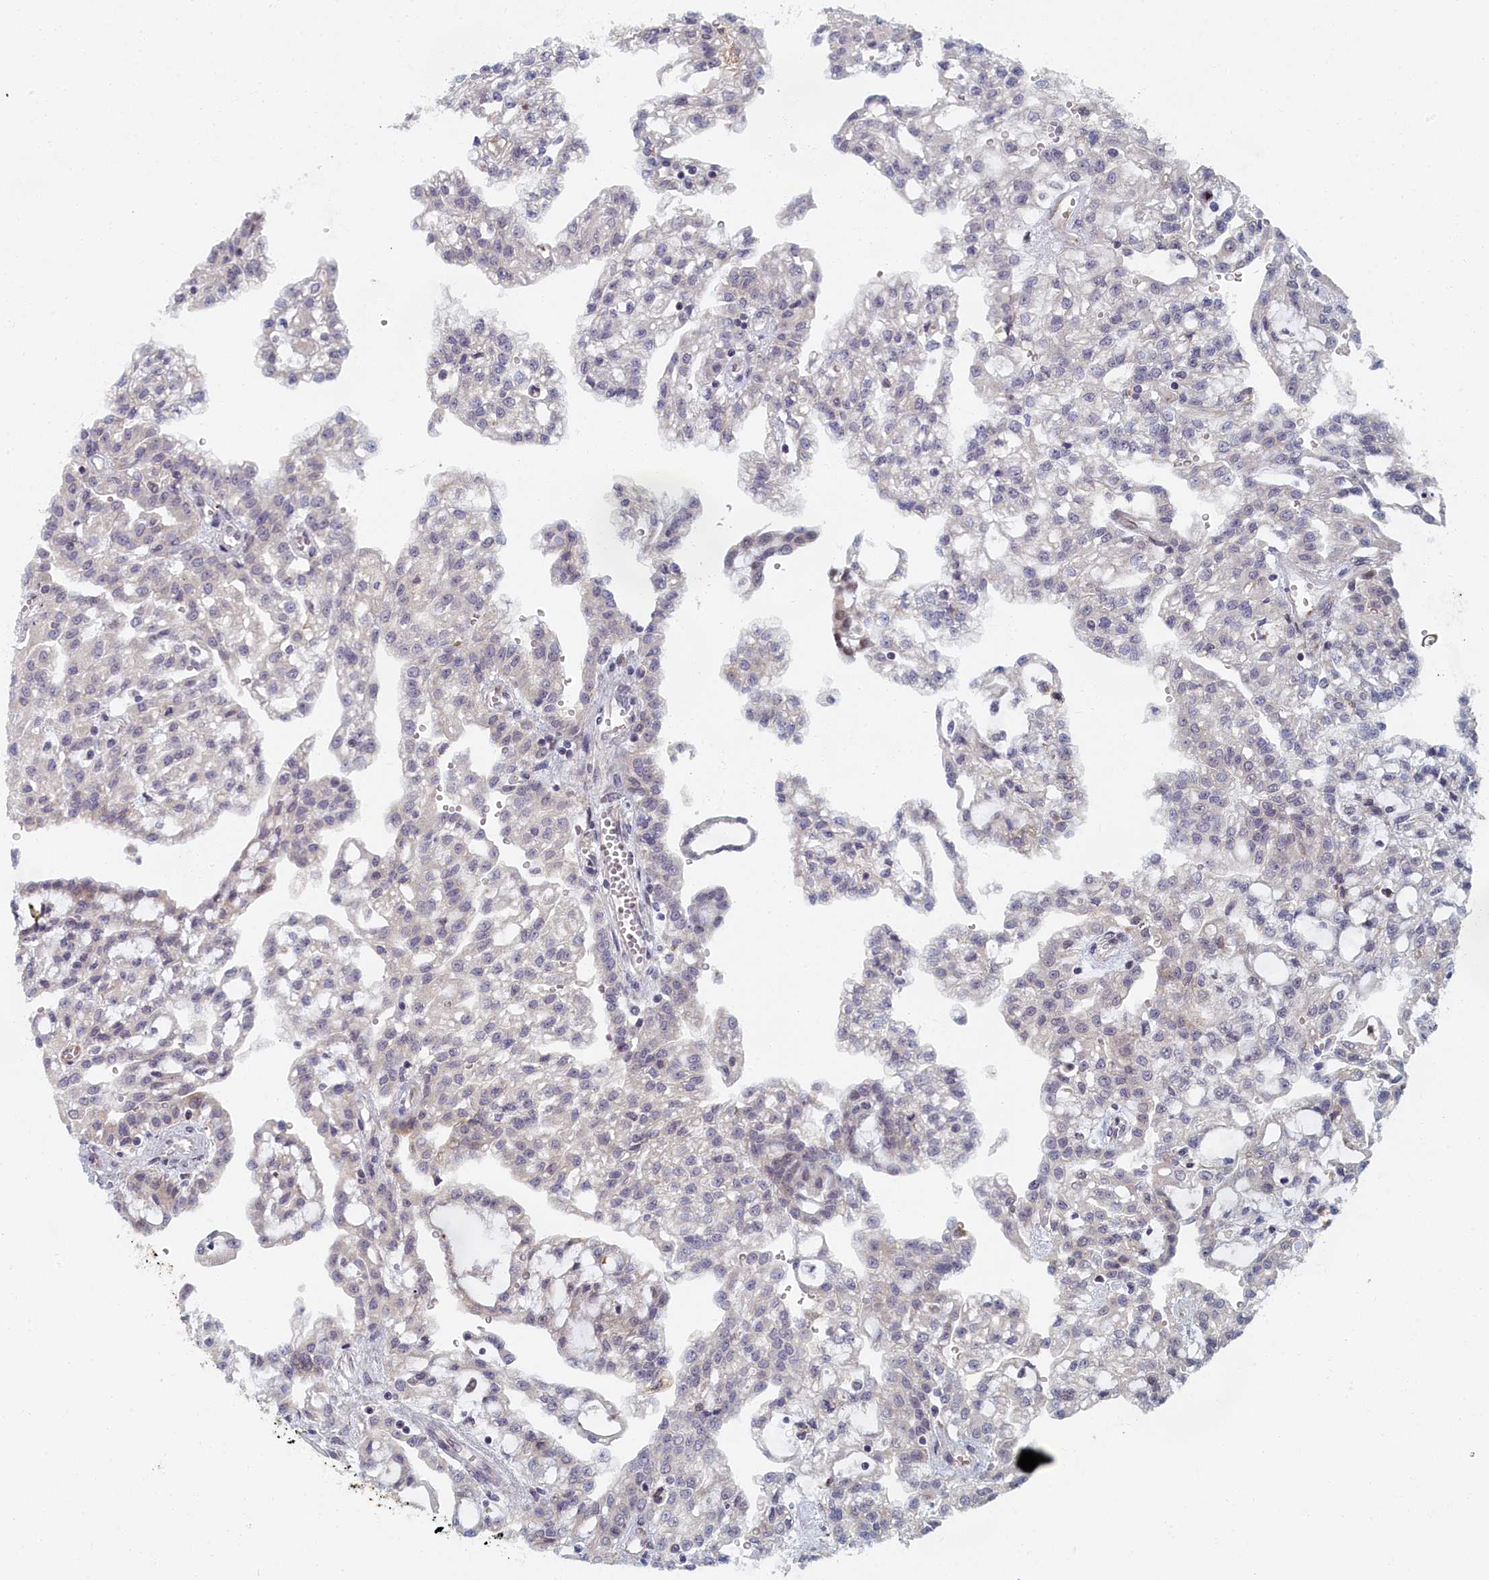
{"staining": {"intensity": "negative", "quantity": "none", "location": "none"}, "tissue": "renal cancer", "cell_type": "Tumor cells", "image_type": "cancer", "snomed": [{"axis": "morphology", "description": "Adenocarcinoma, NOS"}, {"axis": "topography", "description": "Kidney"}], "caption": "An immunohistochemistry image of adenocarcinoma (renal) is shown. There is no staining in tumor cells of adenocarcinoma (renal).", "gene": "DNAJC17", "patient": {"sex": "male", "age": 63}}